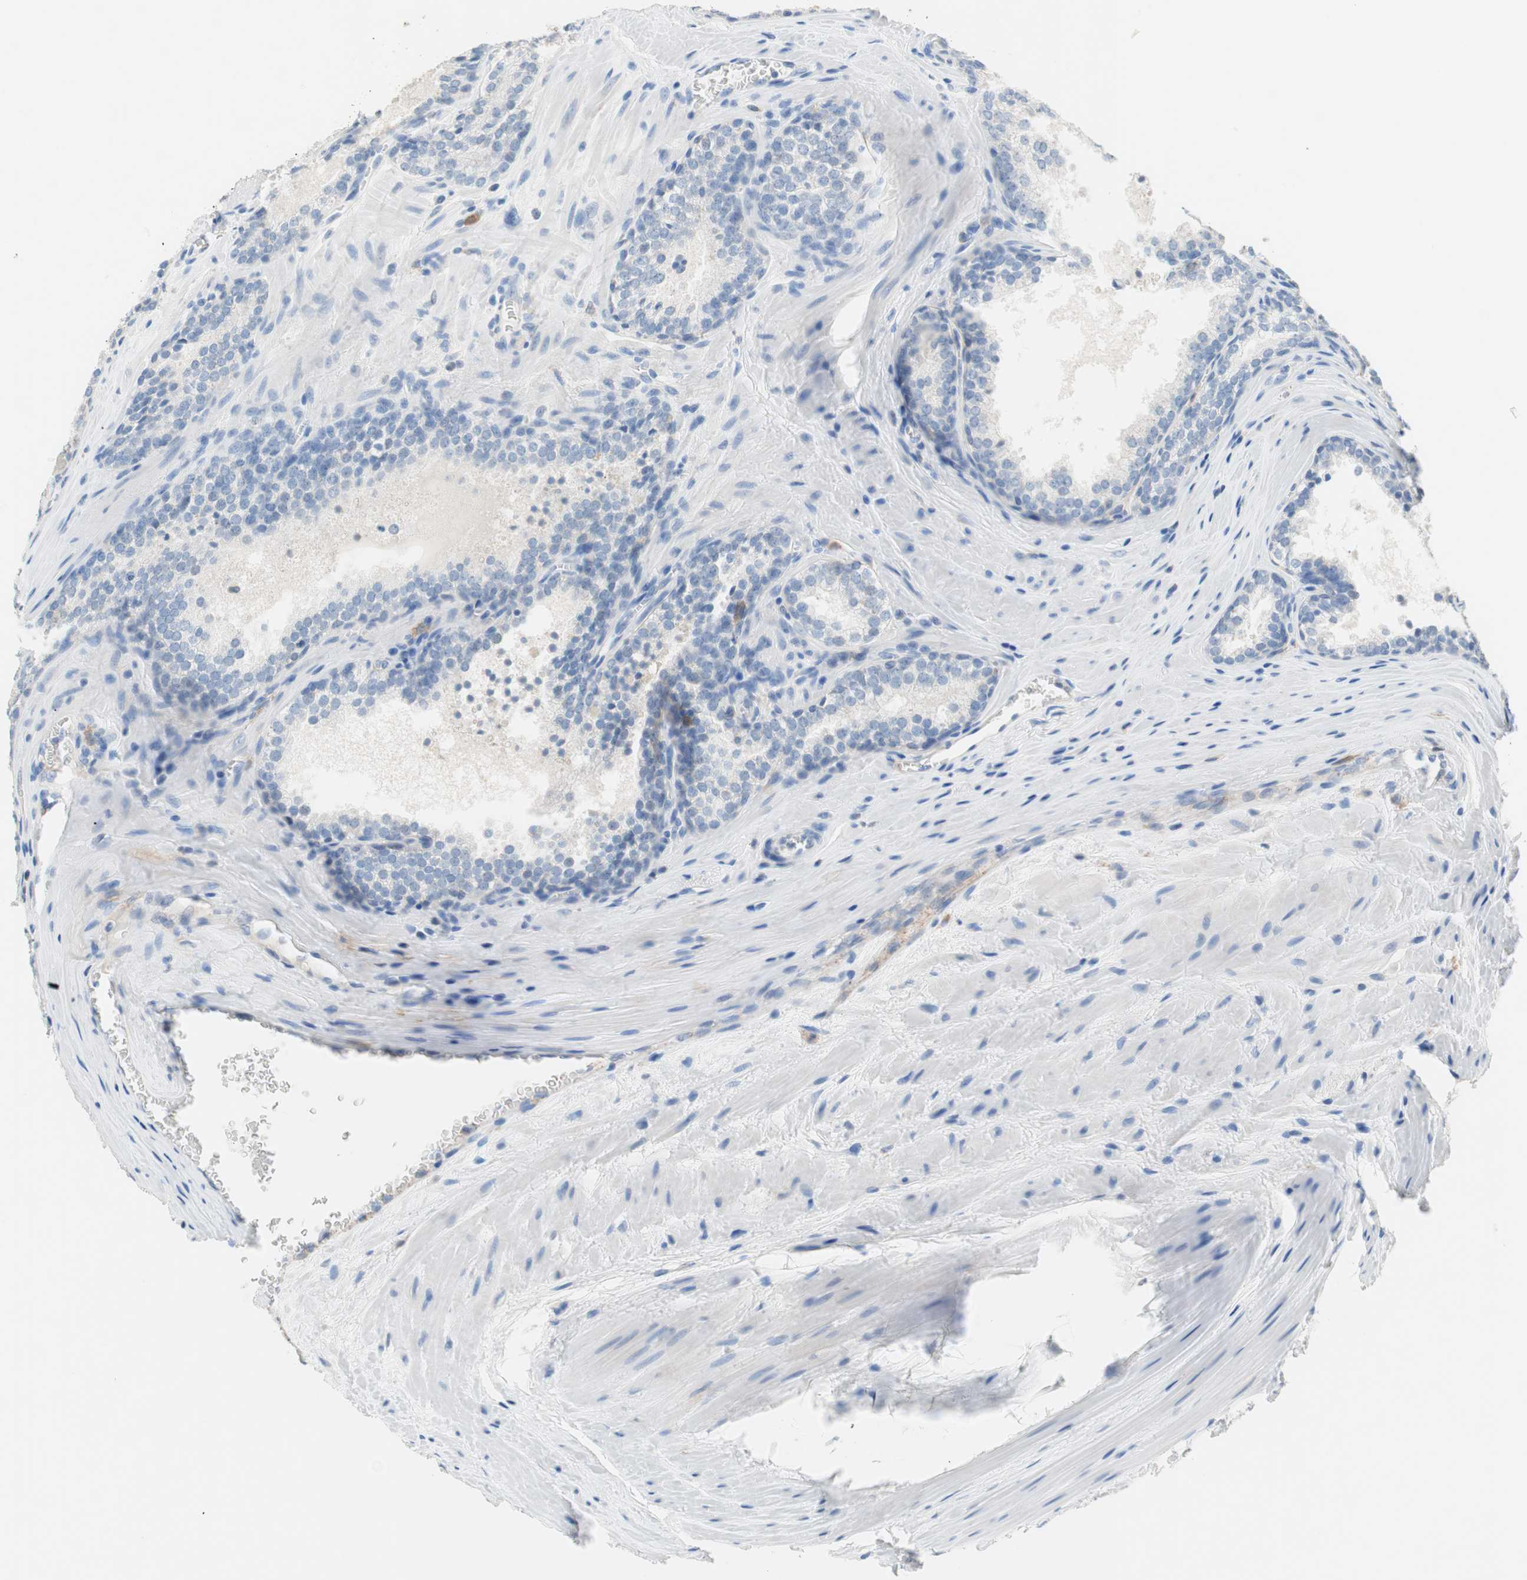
{"staining": {"intensity": "negative", "quantity": "none", "location": "none"}, "tissue": "prostate cancer", "cell_type": "Tumor cells", "image_type": "cancer", "snomed": [{"axis": "morphology", "description": "Adenocarcinoma, Low grade"}, {"axis": "topography", "description": "Prostate"}], "caption": "Immunohistochemical staining of prostate adenocarcinoma (low-grade) displays no significant staining in tumor cells. Nuclei are stained in blue.", "gene": "GLUL", "patient": {"sex": "male", "age": 60}}